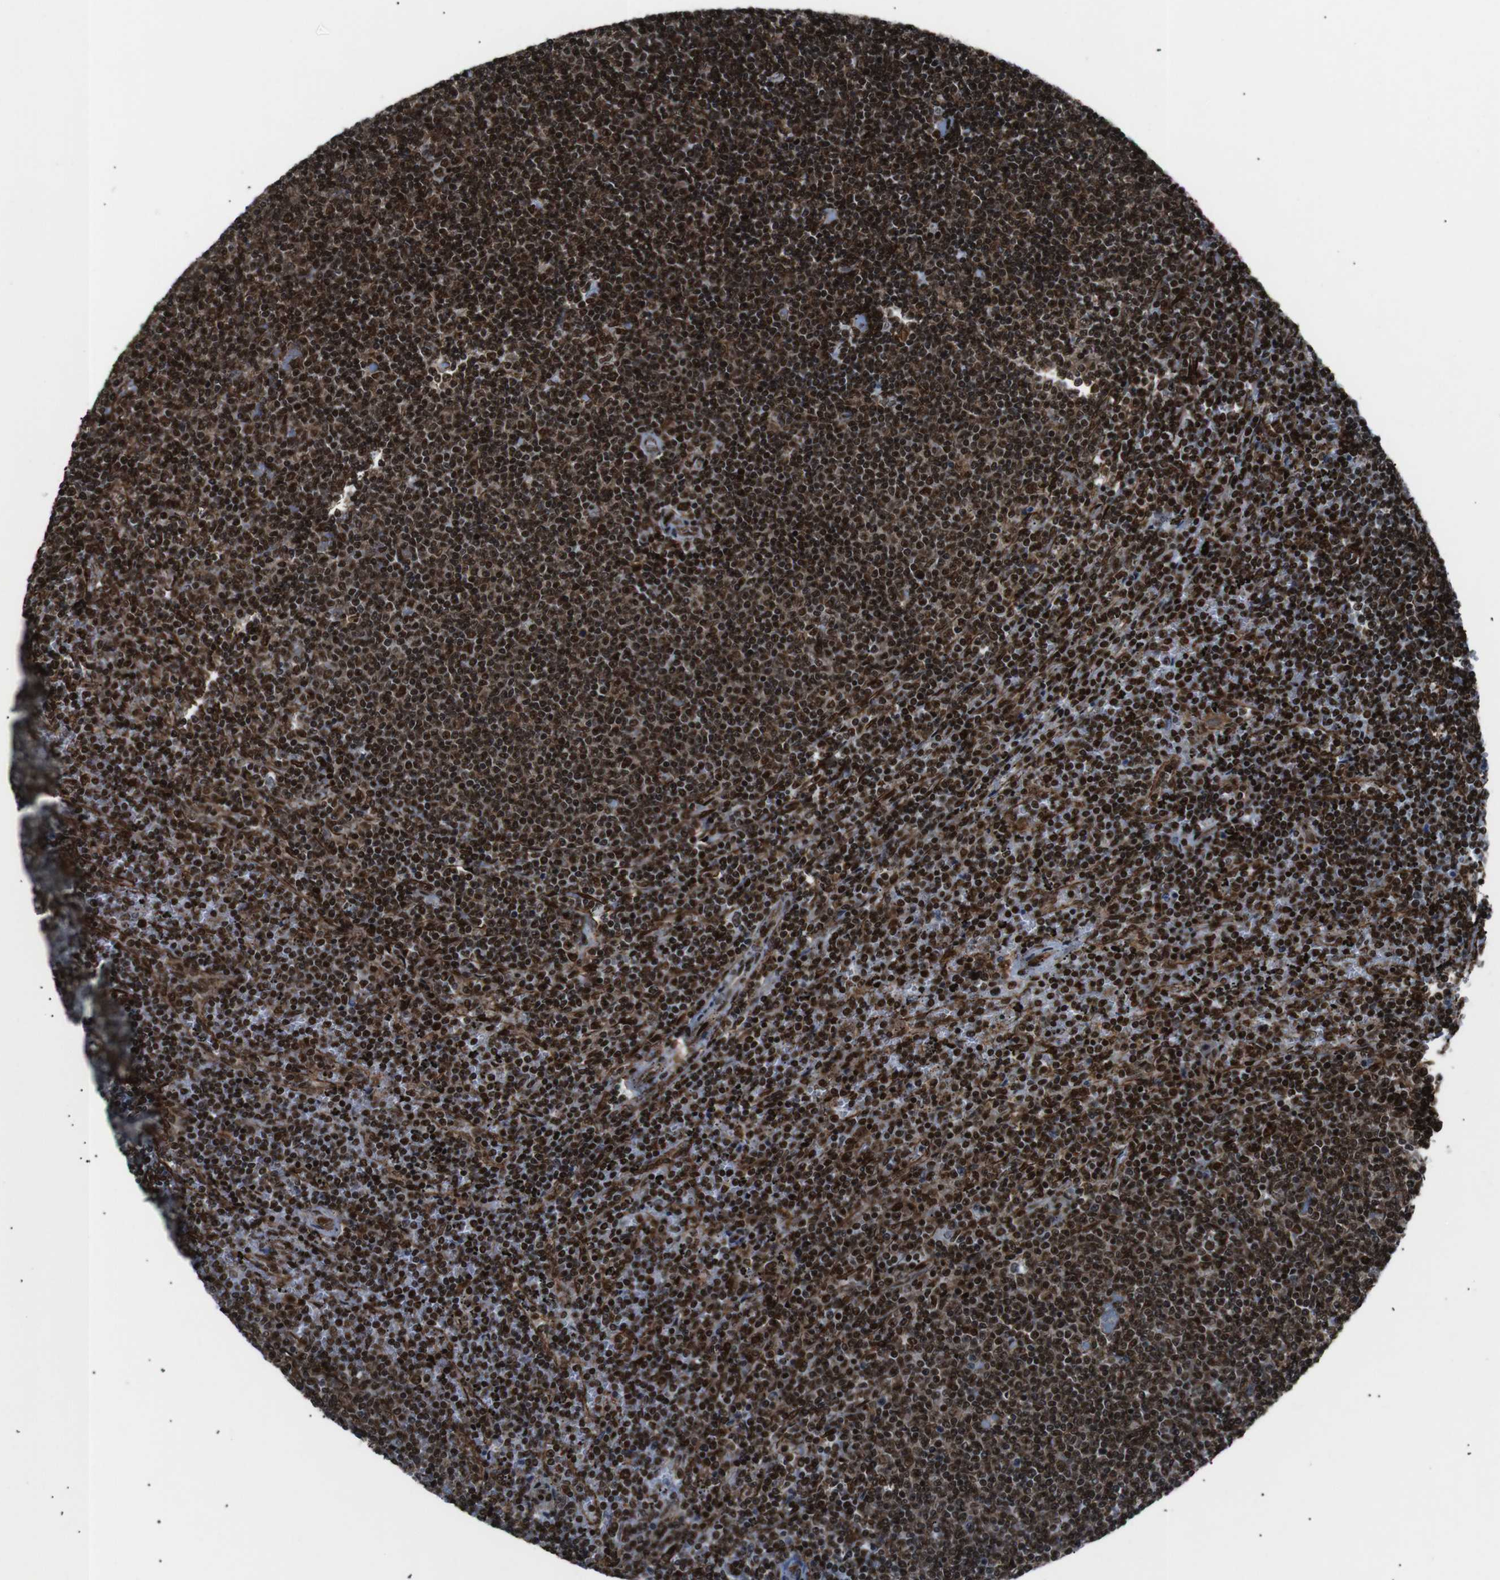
{"staining": {"intensity": "strong", "quantity": ">75%", "location": "cytoplasmic/membranous,nuclear"}, "tissue": "lymphoma", "cell_type": "Tumor cells", "image_type": "cancer", "snomed": [{"axis": "morphology", "description": "Malignant lymphoma, non-Hodgkin's type, Low grade"}, {"axis": "topography", "description": "Spleen"}], "caption": "Human low-grade malignant lymphoma, non-Hodgkin's type stained for a protein (brown) reveals strong cytoplasmic/membranous and nuclear positive expression in about >75% of tumor cells.", "gene": "HNRNPU", "patient": {"sex": "female", "age": 50}}